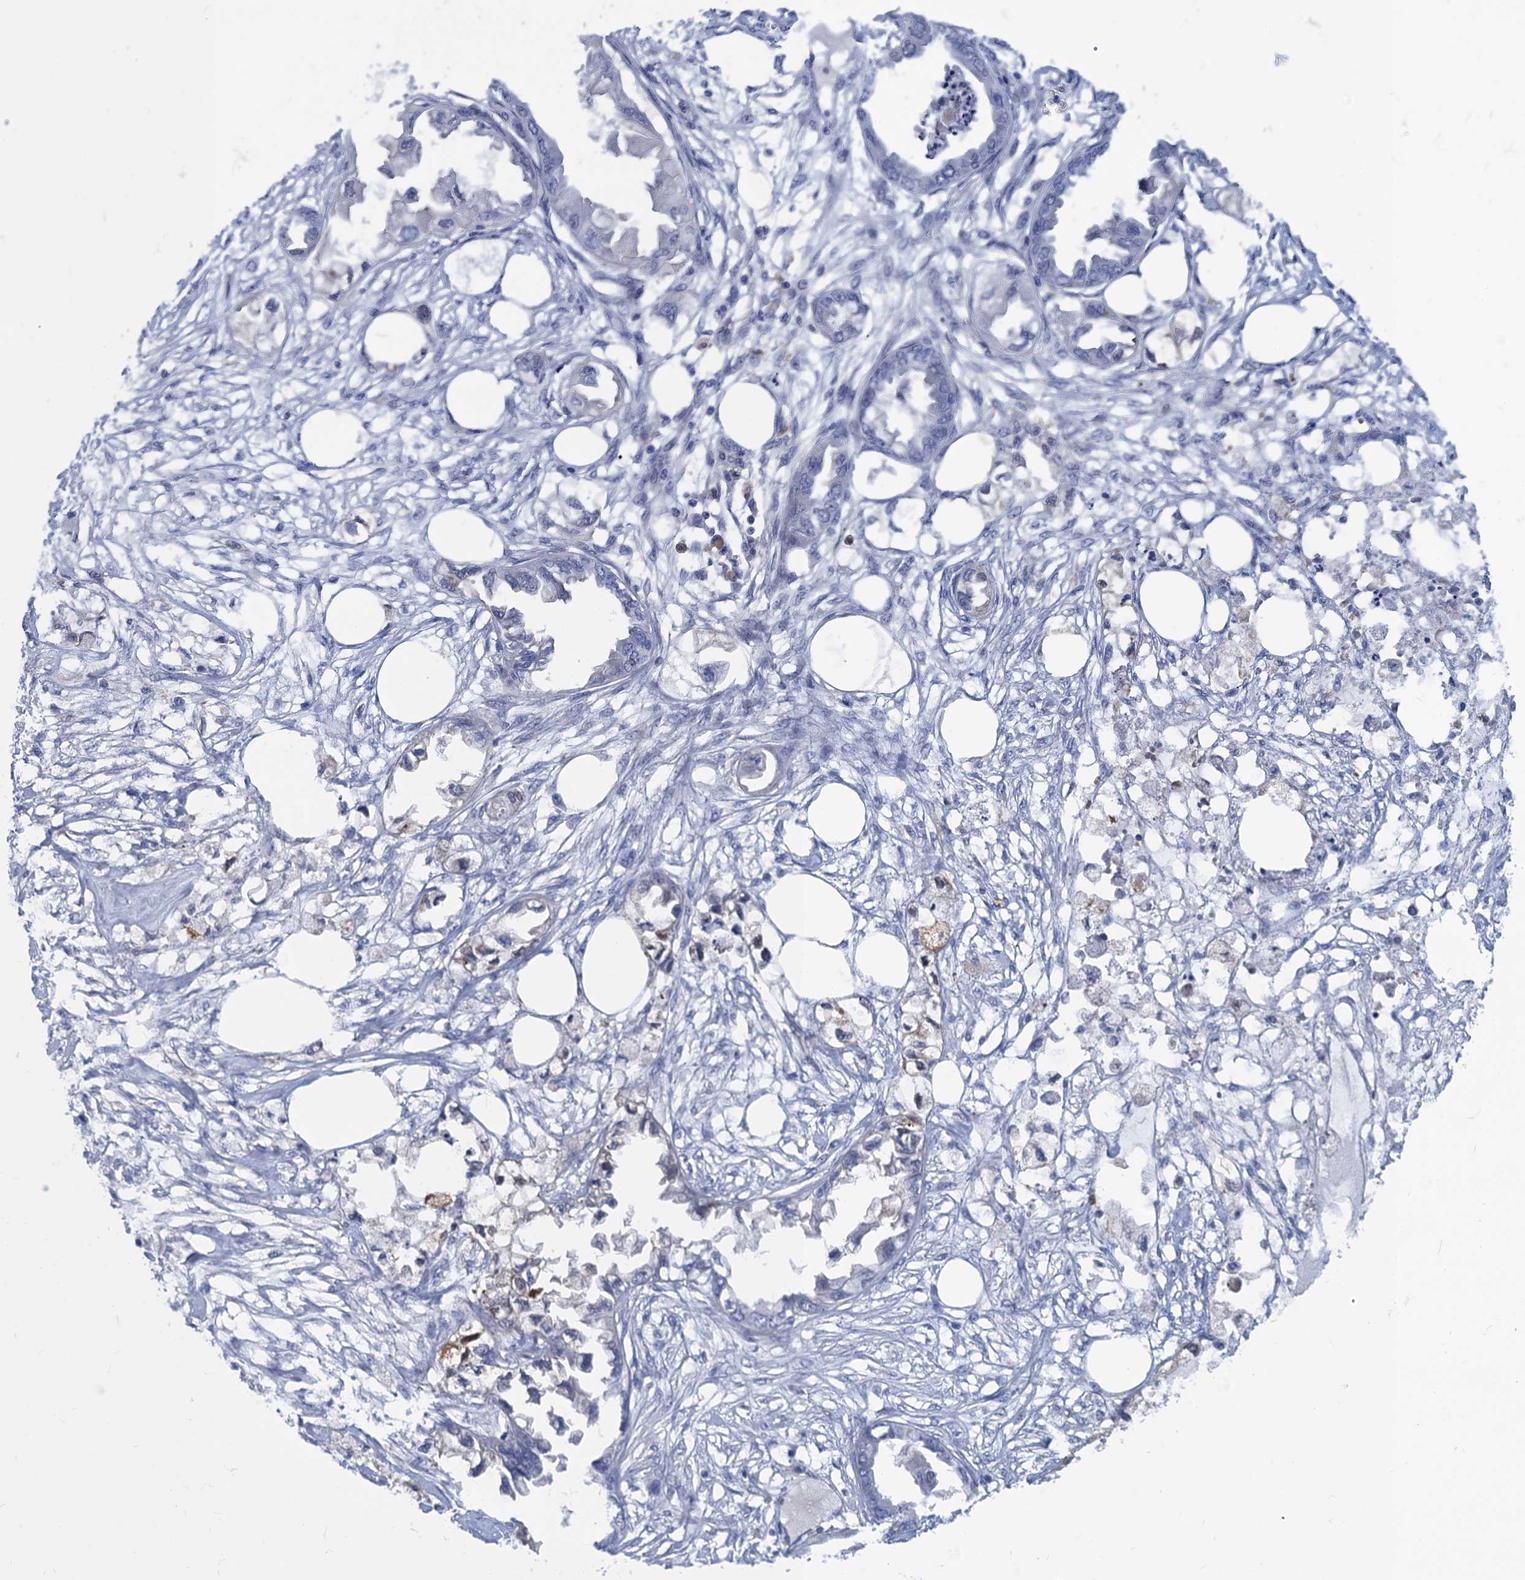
{"staining": {"intensity": "negative", "quantity": "none", "location": "none"}, "tissue": "endometrial cancer", "cell_type": "Tumor cells", "image_type": "cancer", "snomed": [{"axis": "morphology", "description": "Adenocarcinoma, NOS"}, {"axis": "morphology", "description": "Adenocarcinoma, metastatic, NOS"}, {"axis": "topography", "description": "Adipose tissue"}, {"axis": "topography", "description": "Endometrium"}], "caption": "Metastatic adenocarcinoma (endometrial) stained for a protein using immunohistochemistry (IHC) shows no staining tumor cells.", "gene": "SCEL", "patient": {"sex": "female", "age": 67}}